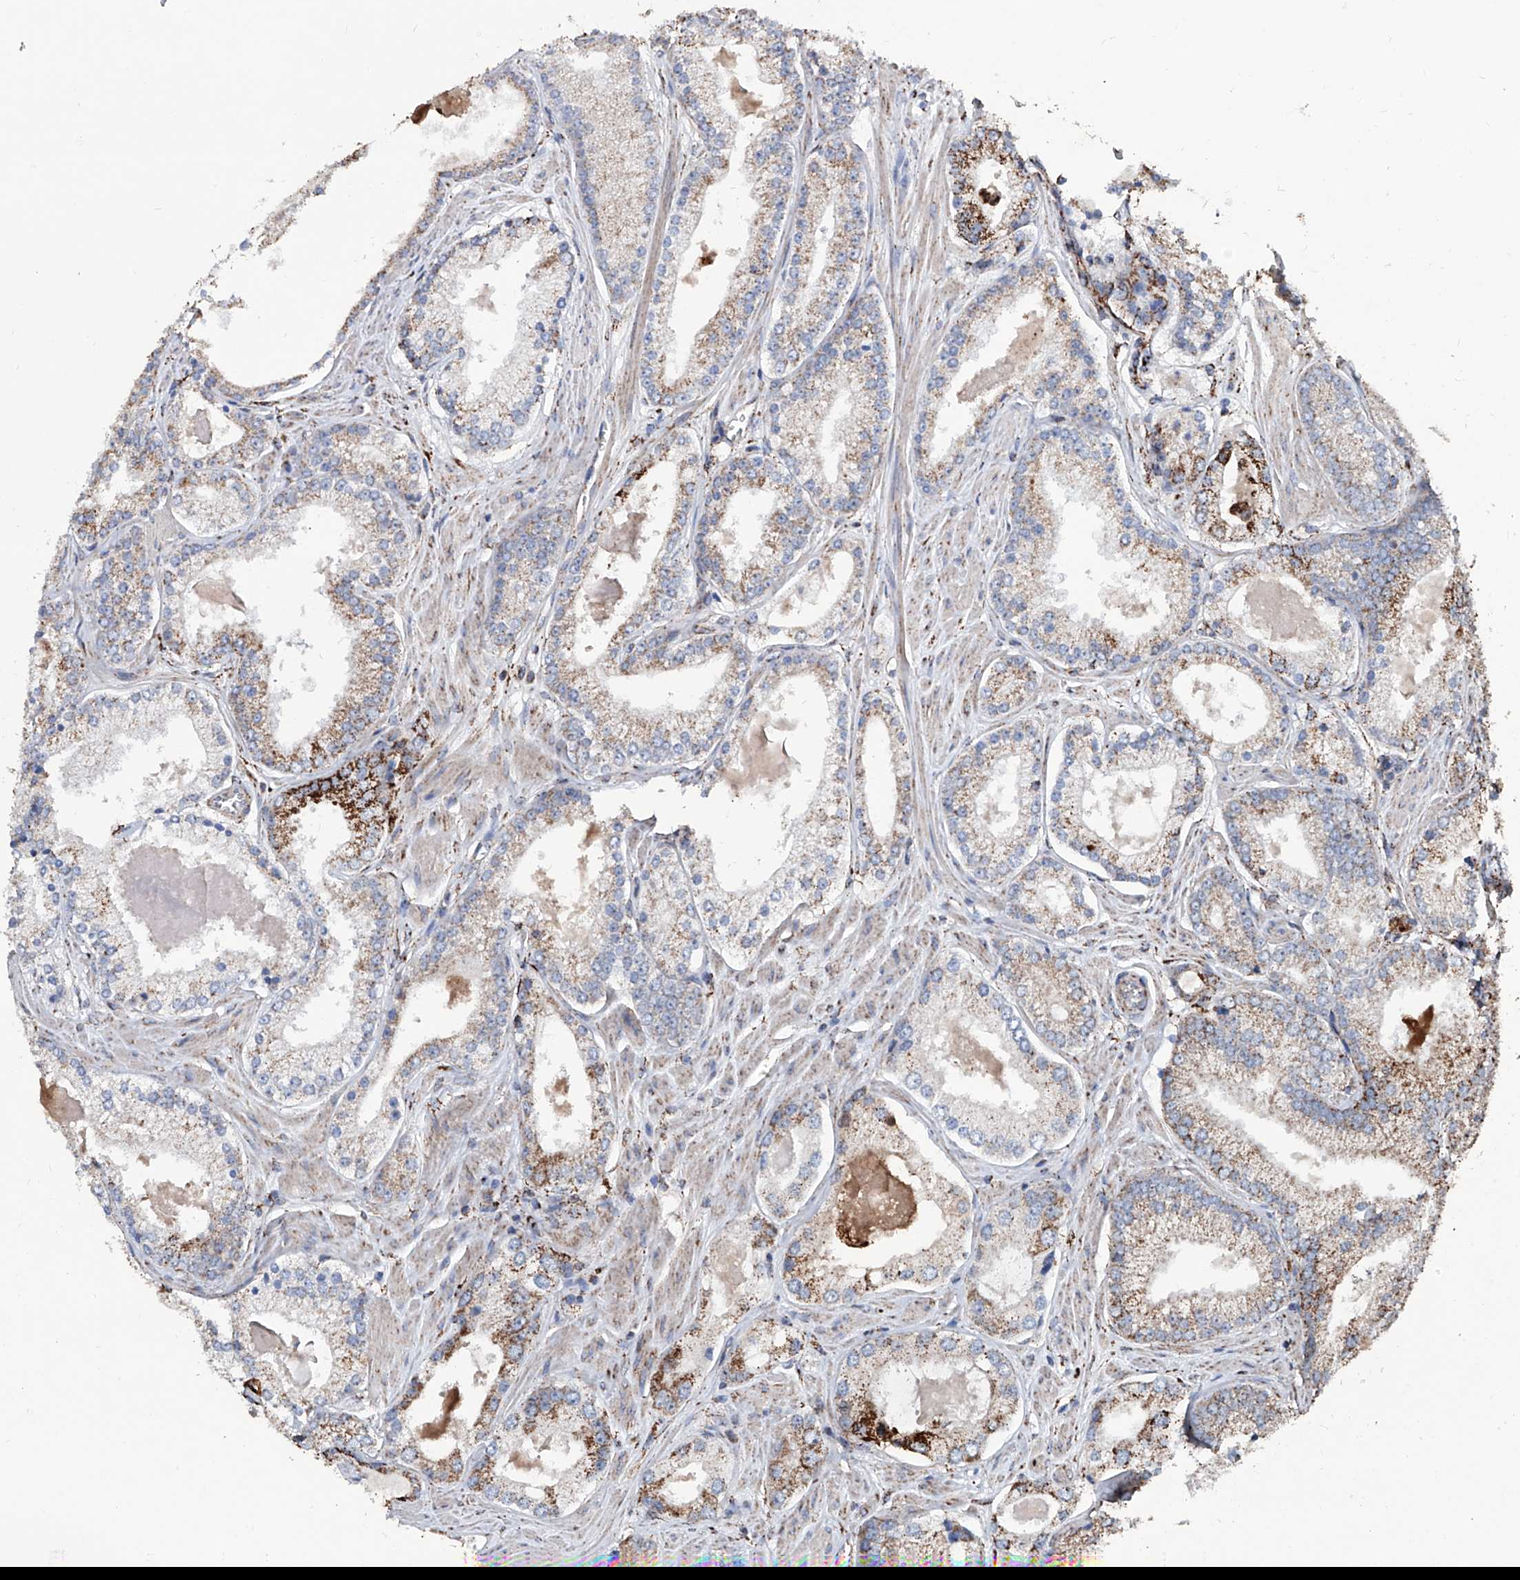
{"staining": {"intensity": "moderate", "quantity": ">75%", "location": "cytoplasmic/membranous"}, "tissue": "prostate cancer", "cell_type": "Tumor cells", "image_type": "cancer", "snomed": [{"axis": "morphology", "description": "Adenocarcinoma, Low grade"}, {"axis": "topography", "description": "Prostate"}], "caption": "Immunohistochemical staining of adenocarcinoma (low-grade) (prostate) reveals moderate cytoplasmic/membranous protein expression in approximately >75% of tumor cells.", "gene": "NHS", "patient": {"sex": "male", "age": 54}}